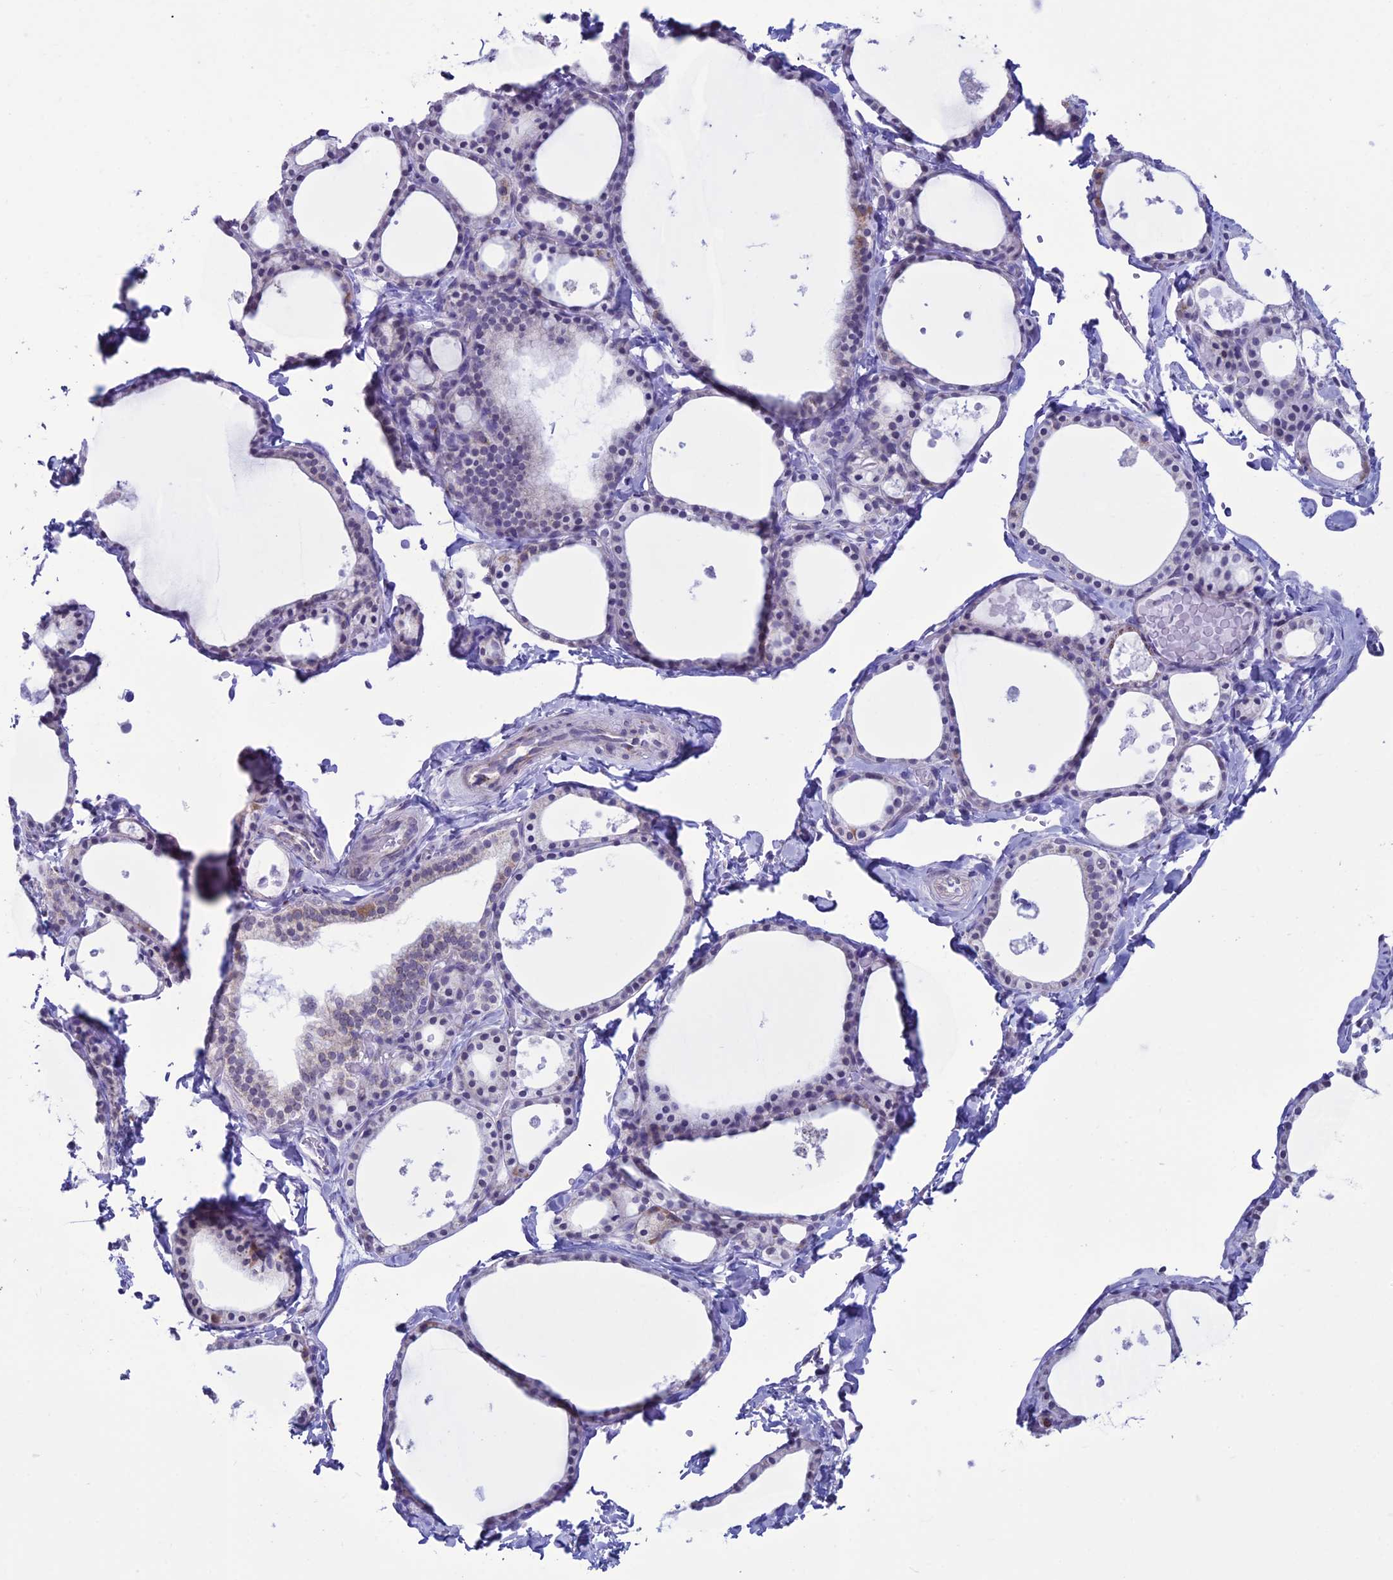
{"staining": {"intensity": "moderate", "quantity": "<25%", "location": "cytoplasmic/membranous"}, "tissue": "thyroid gland", "cell_type": "Glandular cells", "image_type": "normal", "snomed": [{"axis": "morphology", "description": "Normal tissue, NOS"}, {"axis": "topography", "description": "Thyroid gland"}], "caption": "The image shows a brown stain indicating the presence of a protein in the cytoplasmic/membranous of glandular cells in thyroid gland. The protein of interest is stained brown, and the nuclei are stained in blue (DAB (3,3'-diaminobenzidine) IHC with brightfield microscopy, high magnification).", "gene": "CFAP210", "patient": {"sex": "male", "age": 56}}